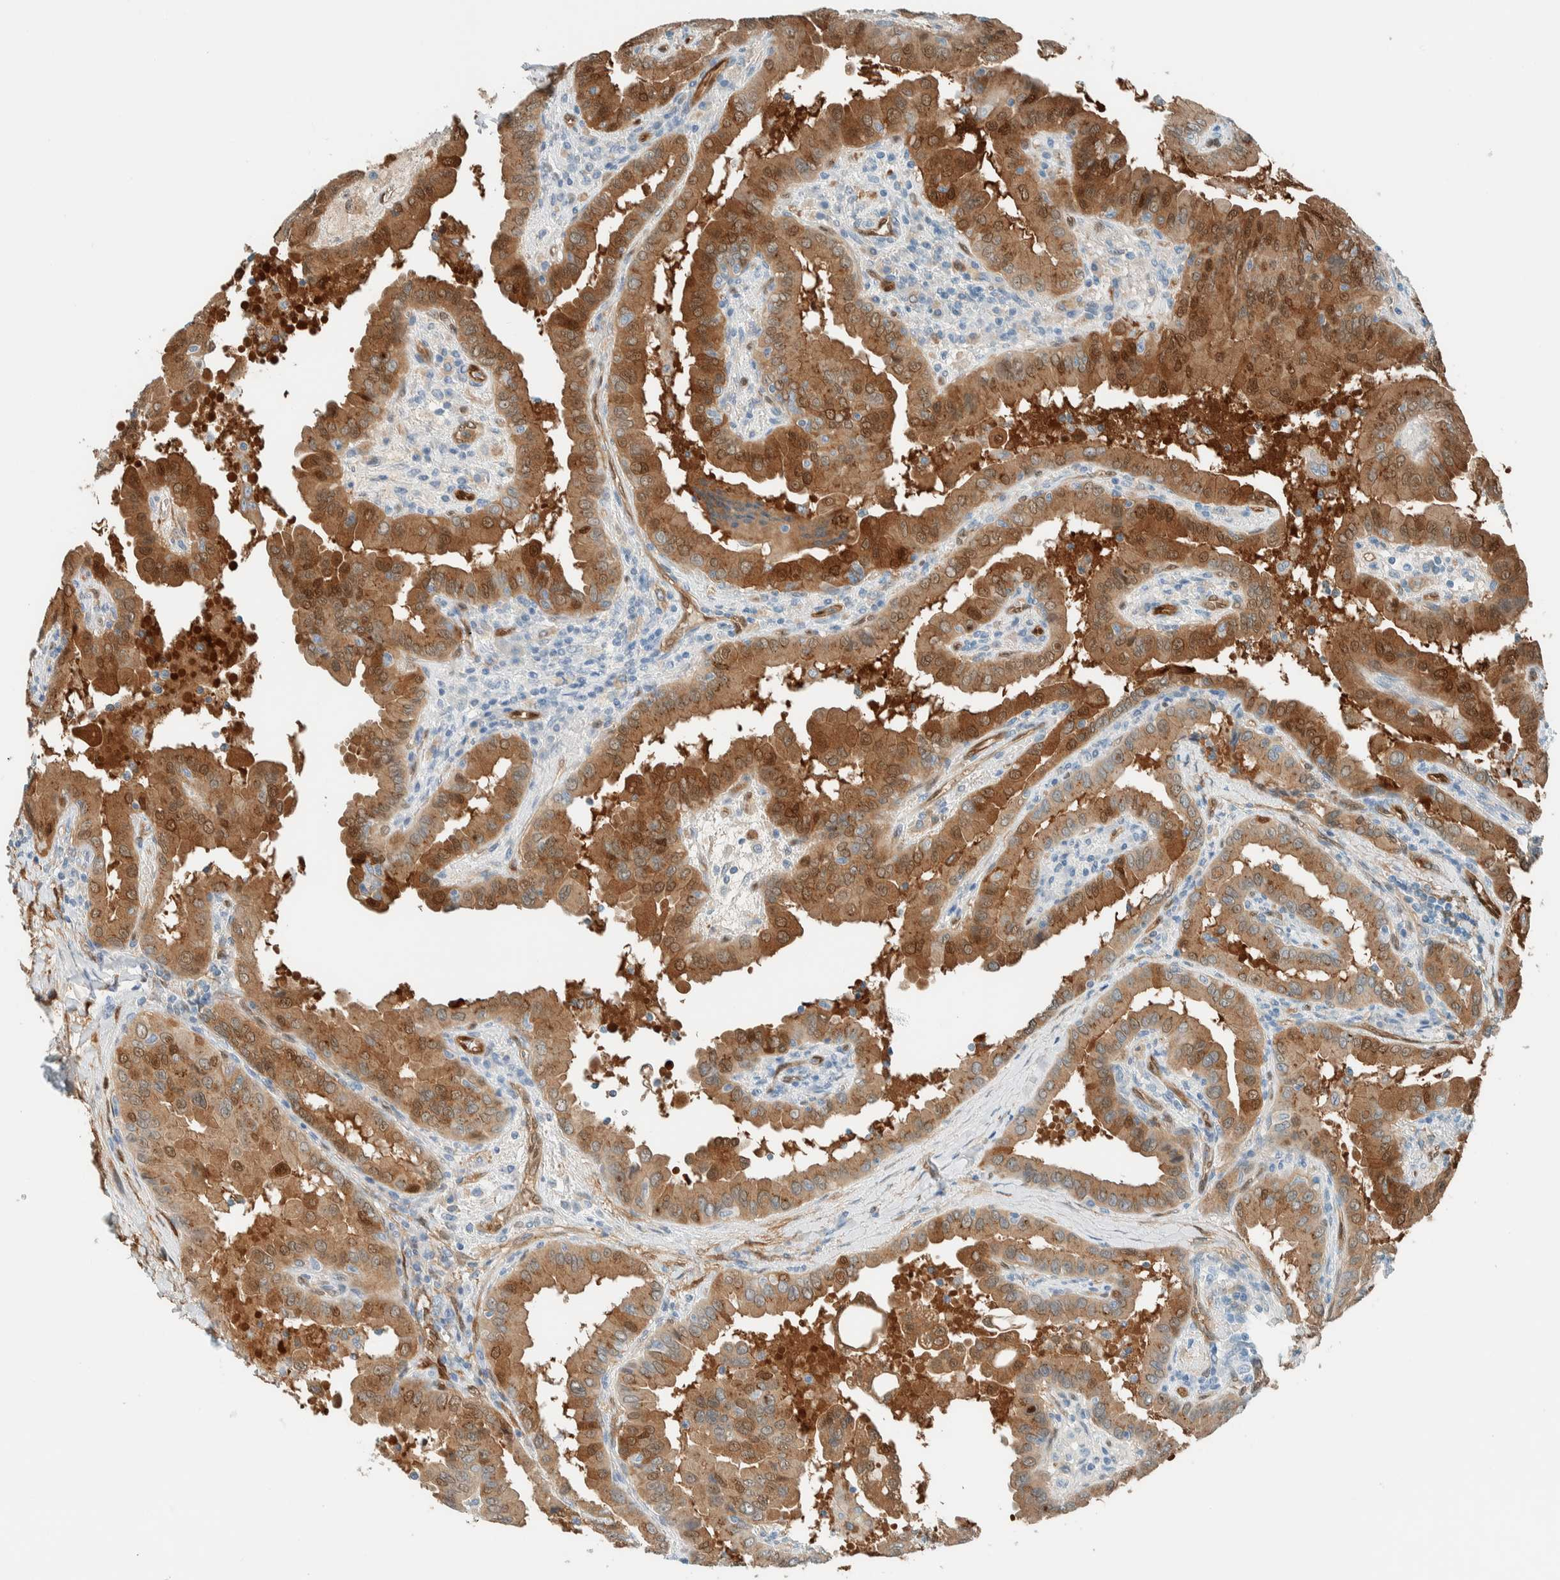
{"staining": {"intensity": "strong", "quantity": ">75%", "location": "cytoplasmic/membranous,nuclear"}, "tissue": "thyroid cancer", "cell_type": "Tumor cells", "image_type": "cancer", "snomed": [{"axis": "morphology", "description": "Papillary adenocarcinoma, NOS"}, {"axis": "topography", "description": "Thyroid gland"}], "caption": "Strong cytoplasmic/membranous and nuclear positivity for a protein is seen in about >75% of tumor cells of thyroid cancer (papillary adenocarcinoma) using immunohistochemistry.", "gene": "NXN", "patient": {"sex": "male", "age": 33}}